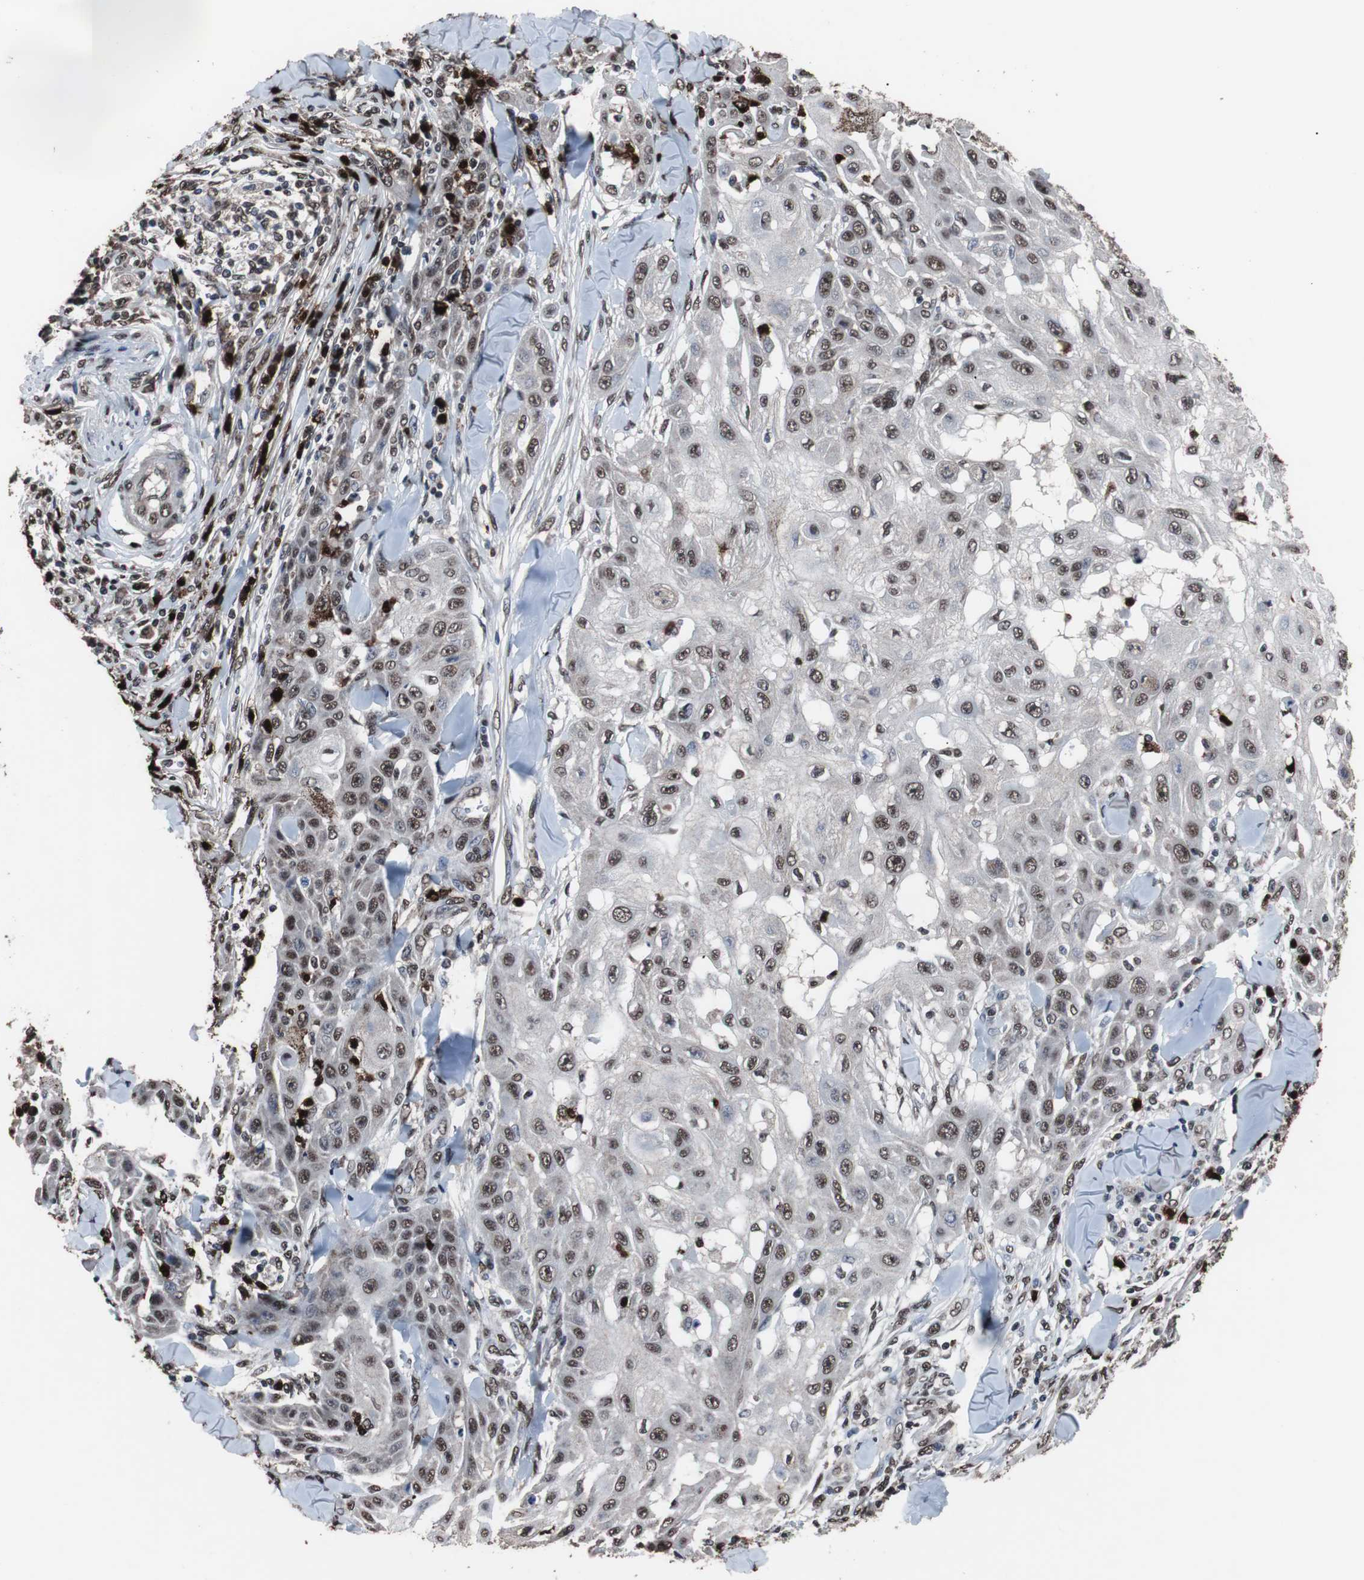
{"staining": {"intensity": "moderate", "quantity": ">75%", "location": "nuclear"}, "tissue": "skin cancer", "cell_type": "Tumor cells", "image_type": "cancer", "snomed": [{"axis": "morphology", "description": "Squamous cell carcinoma, NOS"}, {"axis": "topography", "description": "Skin"}], "caption": "Immunohistochemistry (IHC) (DAB (3,3'-diaminobenzidine)) staining of squamous cell carcinoma (skin) reveals moderate nuclear protein expression in about >75% of tumor cells.", "gene": "MED27", "patient": {"sex": "male", "age": 24}}